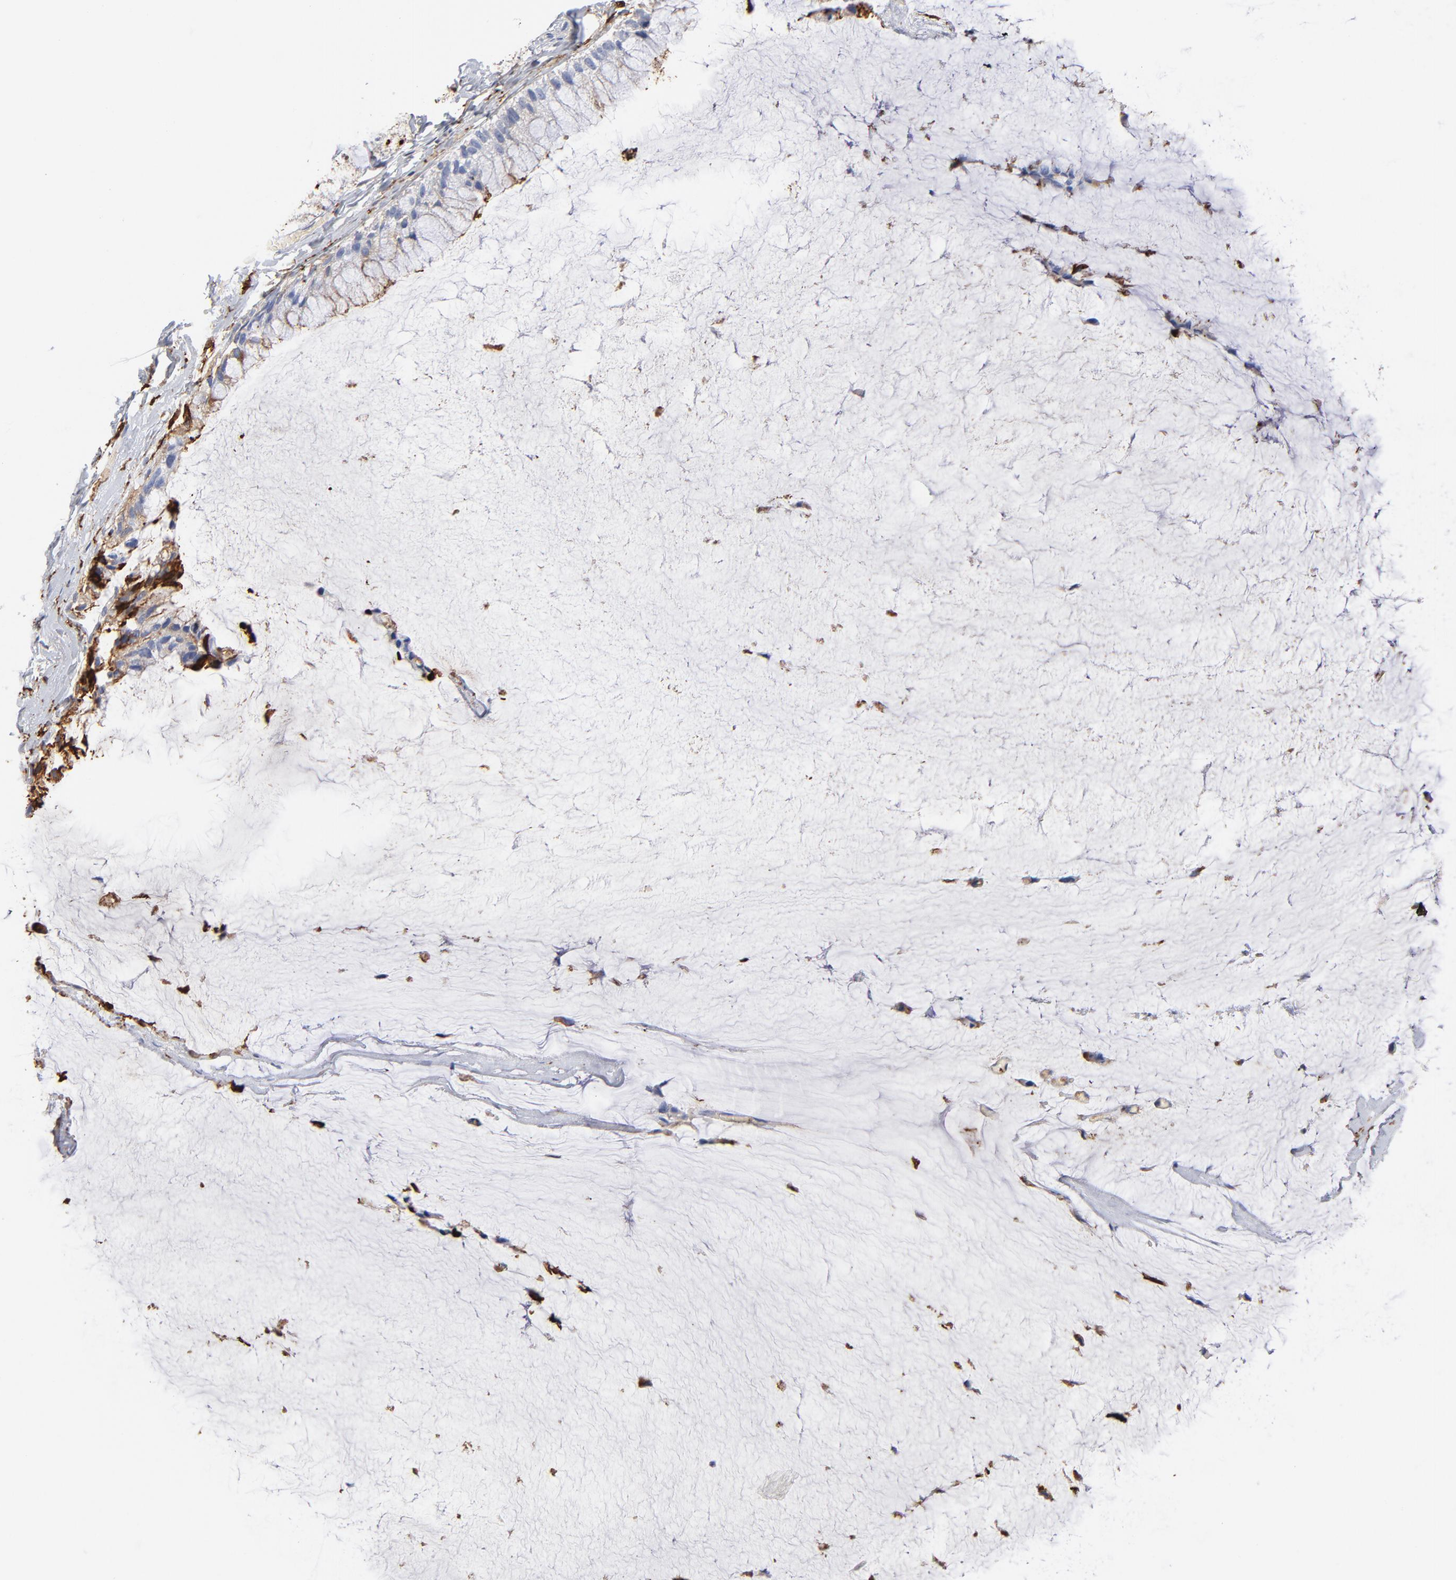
{"staining": {"intensity": "negative", "quantity": "none", "location": "none"}, "tissue": "ovarian cancer", "cell_type": "Tumor cells", "image_type": "cancer", "snomed": [{"axis": "morphology", "description": "Cystadenocarcinoma, mucinous, NOS"}, {"axis": "topography", "description": "Ovary"}], "caption": "DAB immunohistochemical staining of ovarian cancer reveals no significant staining in tumor cells.", "gene": "APOH", "patient": {"sex": "female", "age": 39}}